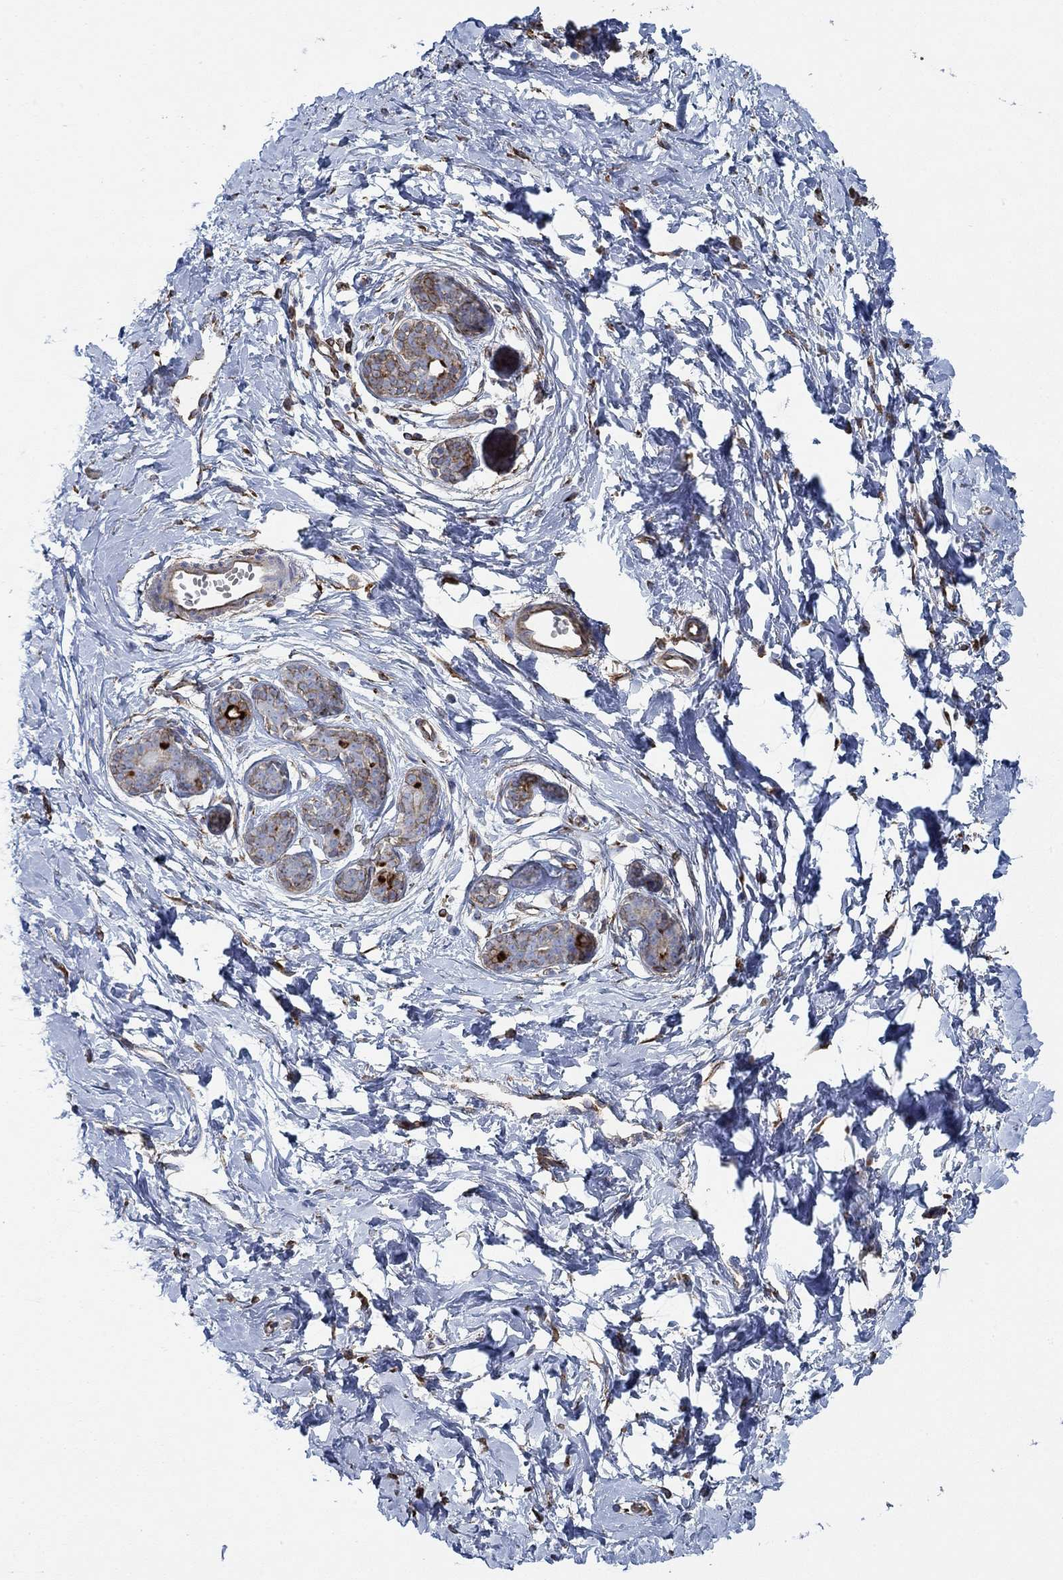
{"staining": {"intensity": "weak", "quantity": "<25%", "location": "cytoplasmic/membranous"}, "tissue": "breast", "cell_type": "Adipocytes", "image_type": "normal", "snomed": [{"axis": "morphology", "description": "Normal tissue, NOS"}, {"axis": "topography", "description": "Breast"}], "caption": "Human breast stained for a protein using IHC reveals no positivity in adipocytes.", "gene": "STC2", "patient": {"sex": "female", "age": 37}}